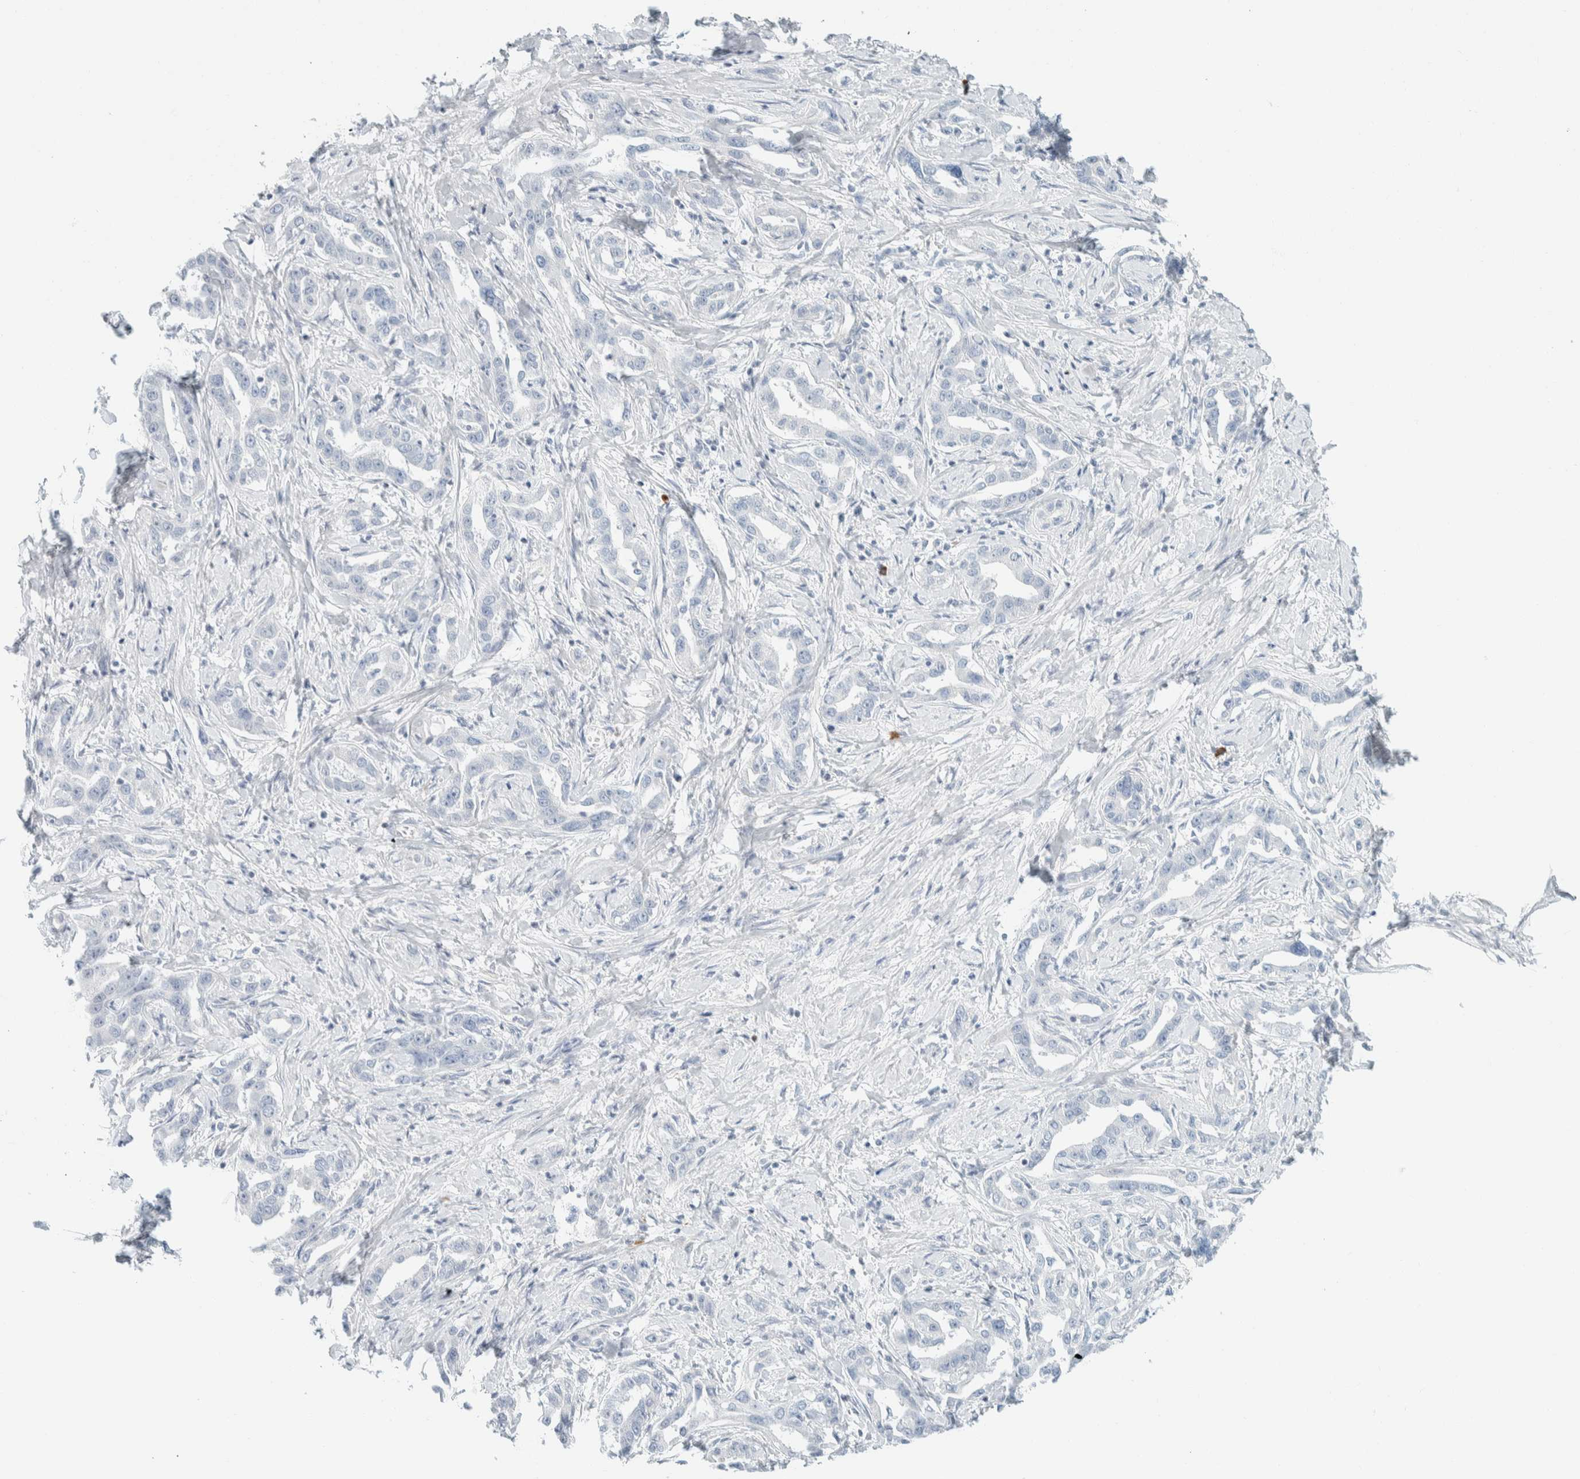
{"staining": {"intensity": "negative", "quantity": "none", "location": "none"}, "tissue": "liver cancer", "cell_type": "Tumor cells", "image_type": "cancer", "snomed": [{"axis": "morphology", "description": "Cholangiocarcinoma"}, {"axis": "topography", "description": "Liver"}], "caption": "This is an IHC histopathology image of liver cancer. There is no positivity in tumor cells.", "gene": "ARHGAP27", "patient": {"sex": "male", "age": 59}}